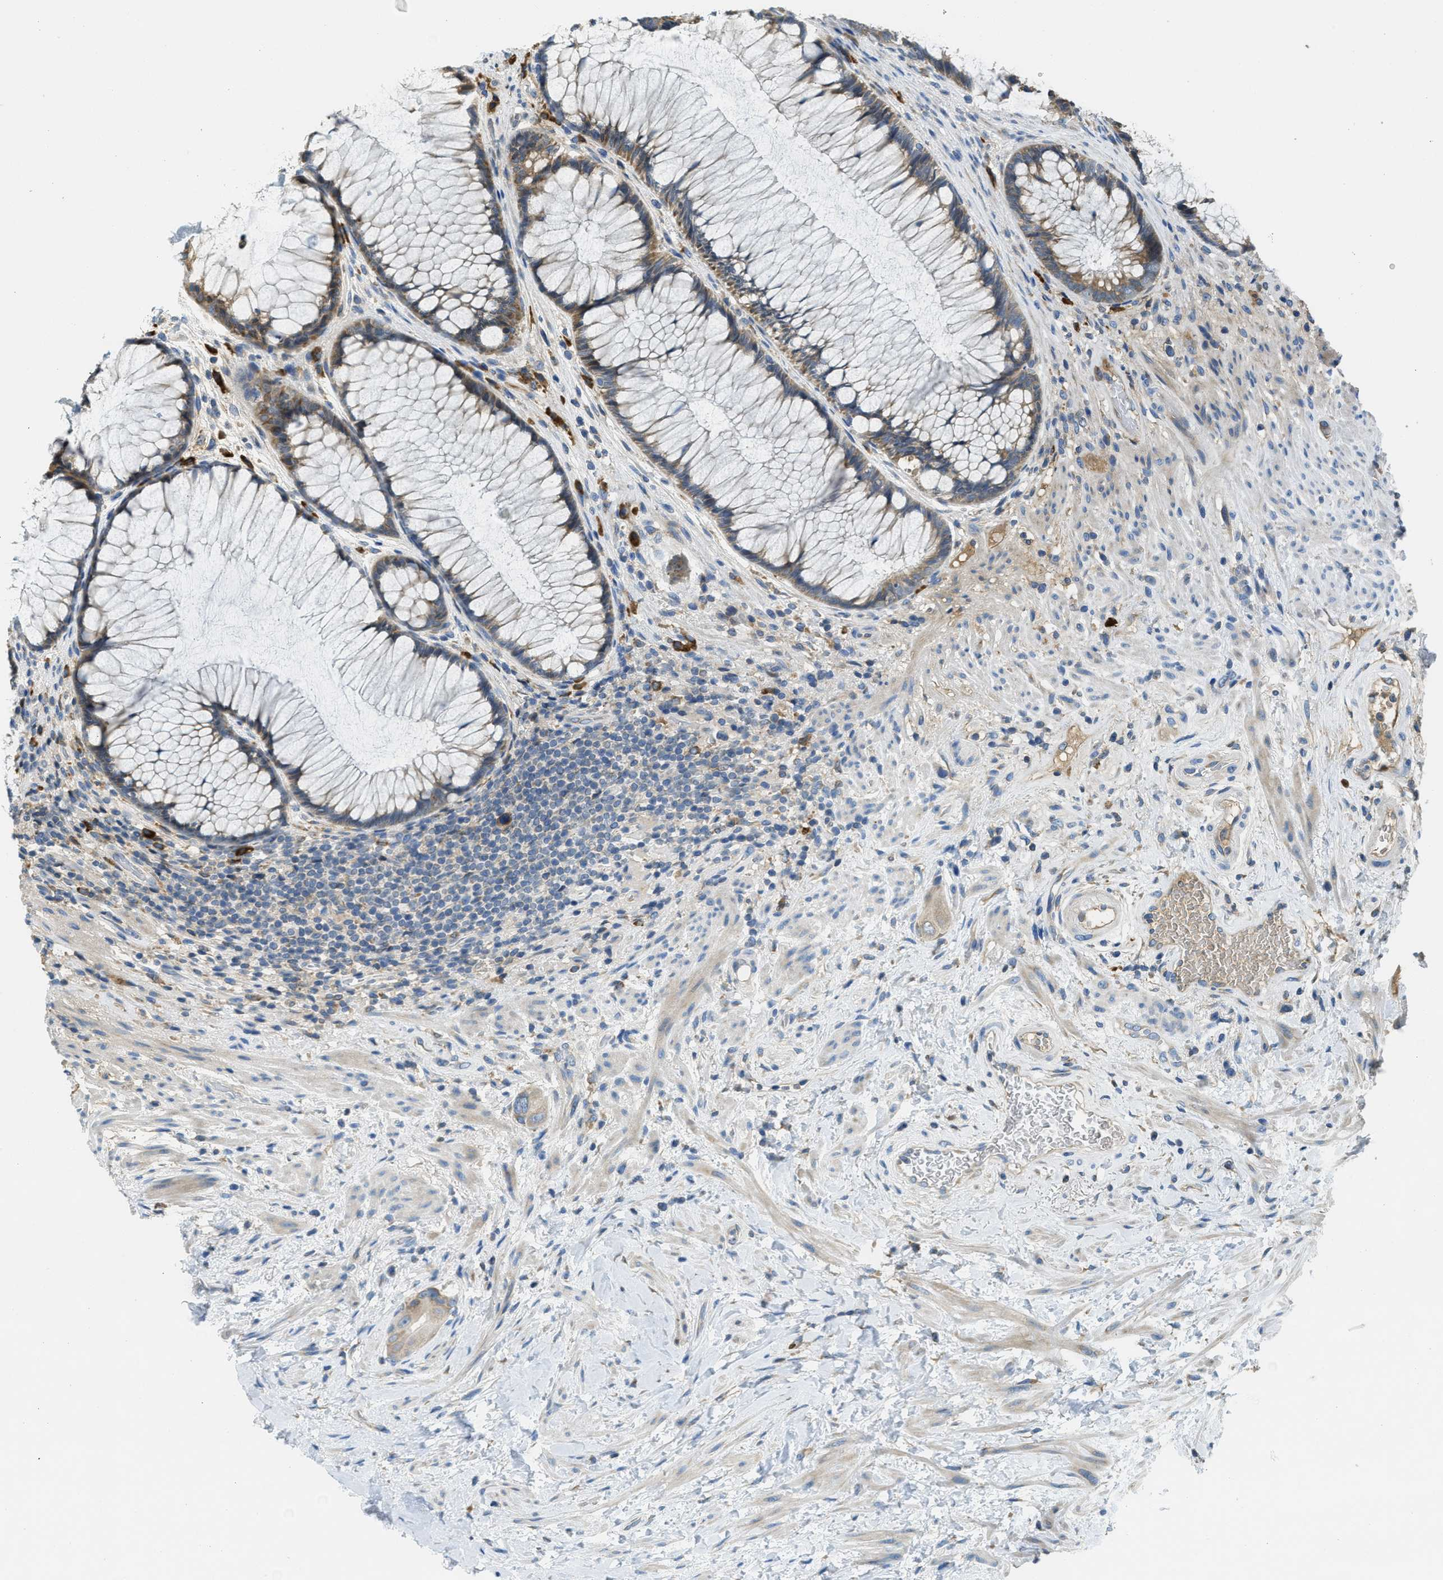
{"staining": {"intensity": "weak", "quantity": ">75%", "location": "cytoplasmic/membranous"}, "tissue": "colorectal cancer", "cell_type": "Tumor cells", "image_type": "cancer", "snomed": [{"axis": "morphology", "description": "Adenocarcinoma, NOS"}, {"axis": "topography", "description": "Rectum"}], "caption": "Immunohistochemistry (IHC) micrograph of human colorectal cancer stained for a protein (brown), which exhibits low levels of weak cytoplasmic/membranous expression in about >75% of tumor cells.", "gene": "SSR1", "patient": {"sex": "male", "age": 51}}